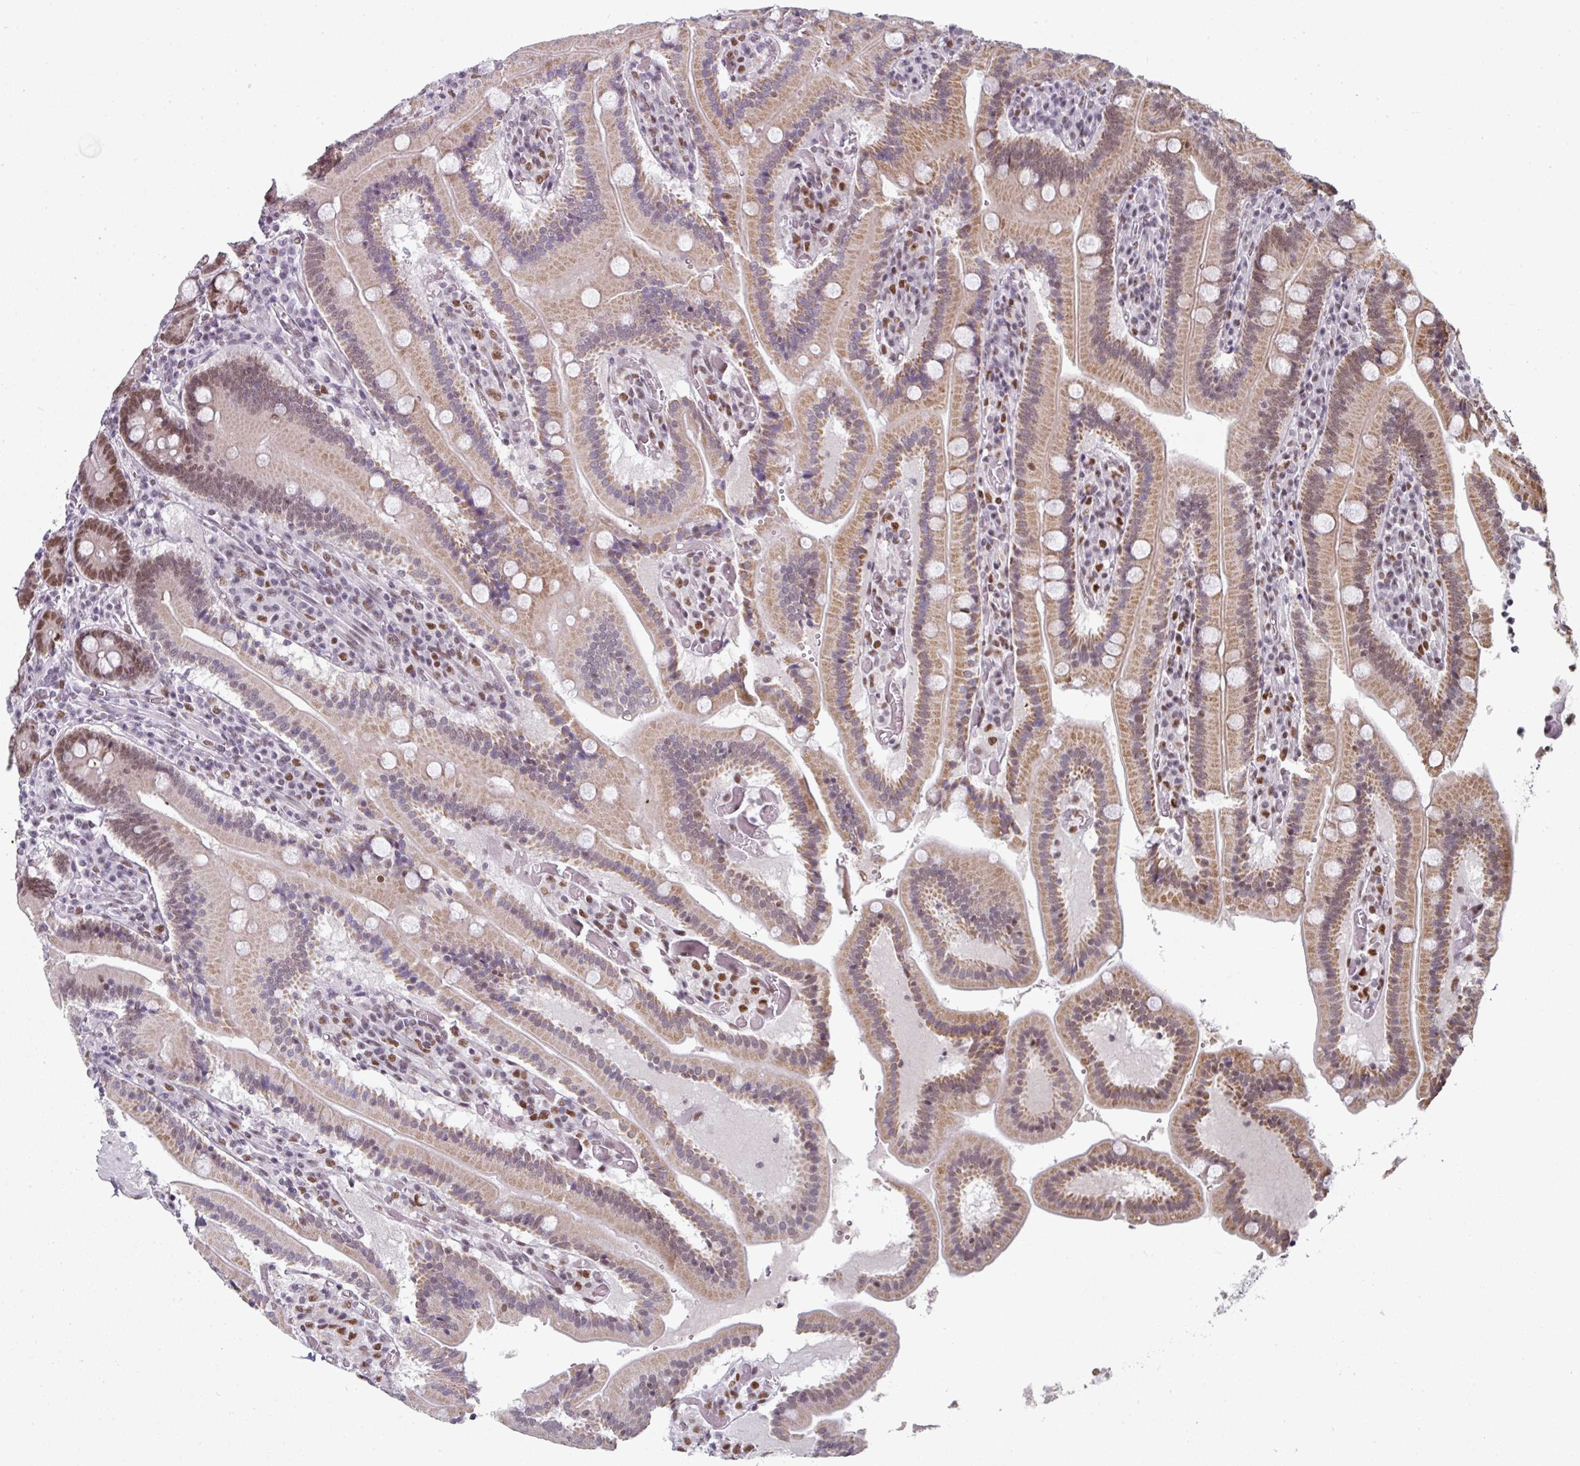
{"staining": {"intensity": "moderate", "quantity": ">75%", "location": "cytoplasmic/membranous,nuclear"}, "tissue": "duodenum", "cell_type": "Glandular cells", "image_type": "normal", "snomed": [{"axis": "morphology", "description": "Normal tissue, NOS"}, {"axis": "topography", "description": "Duodenum"}], "caption": "An IHC image of unremarkable tissue is shown. Protein staining in brown labels moderate cytoplasmic/membranous,nuclear positivity in duodenum within glandular cells. (DAB (3,3'-diaminobenzidine) IHC with brightfield microscopy, high magnification).", "gene": "ENSG00000283782", "patient": {"sex": "female", "age": 62}}